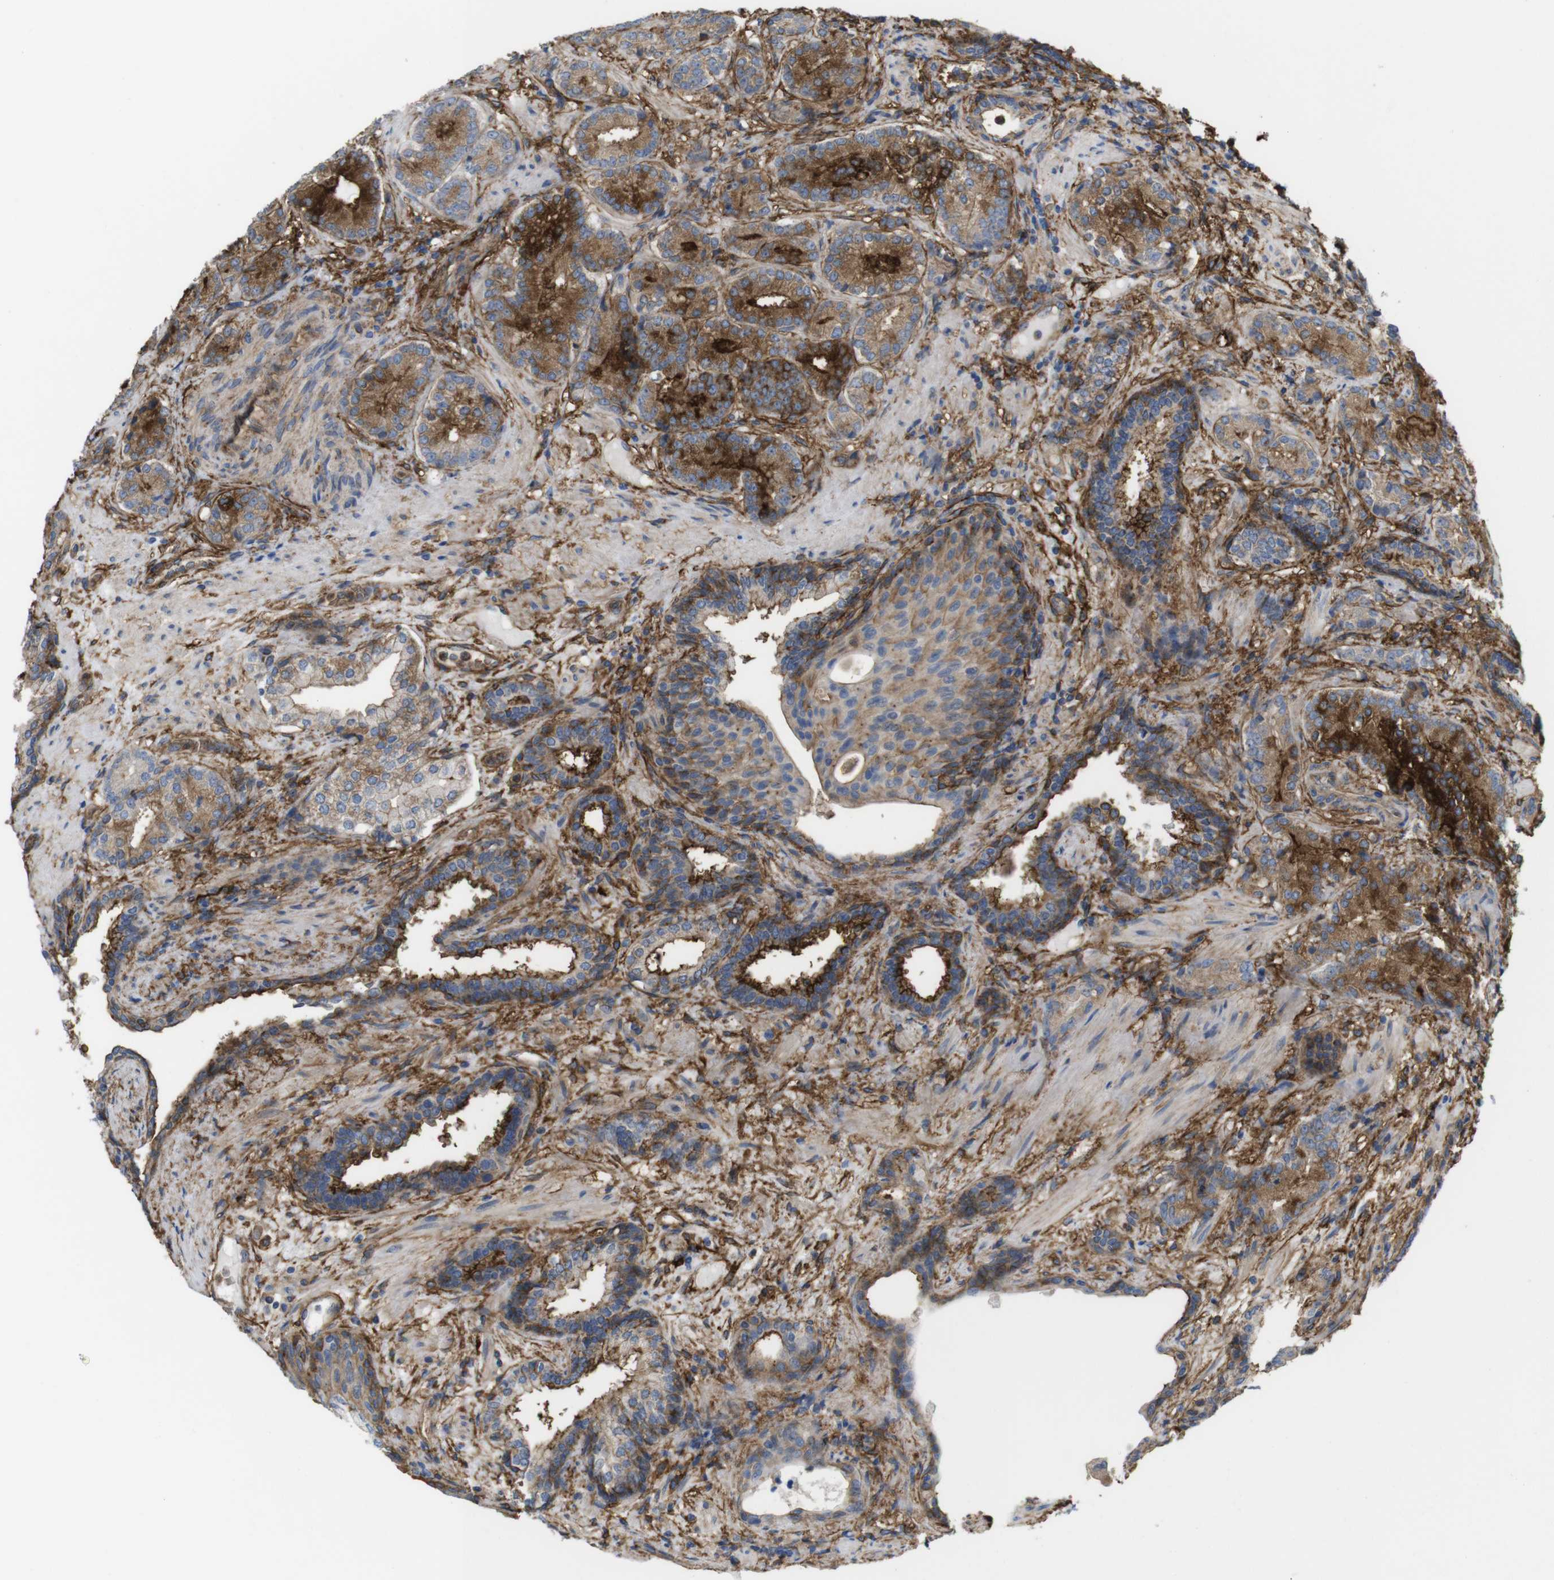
{"staining": {"intensity": "strong", "quantity": "25%-75%", "location": "cytoplasmic/membranous"}, "tissue": "prostate cancer", "cell_type": "Tumor cells", "image_type": "cancer", "snomed": [{"axis": "morphology", "description": "Adenocarcinoma, High grade"}, {"axis": "topography", "description": "Prostate"}], "caption": "Tumor cells display strong cytoplasmic/membranous staining in approximately 25%-75% of cells in prostate cancer (high-grade adenocarcinoma).", "gene": "CYBRD1", "patient": {"sex": "male", "age": 61}}